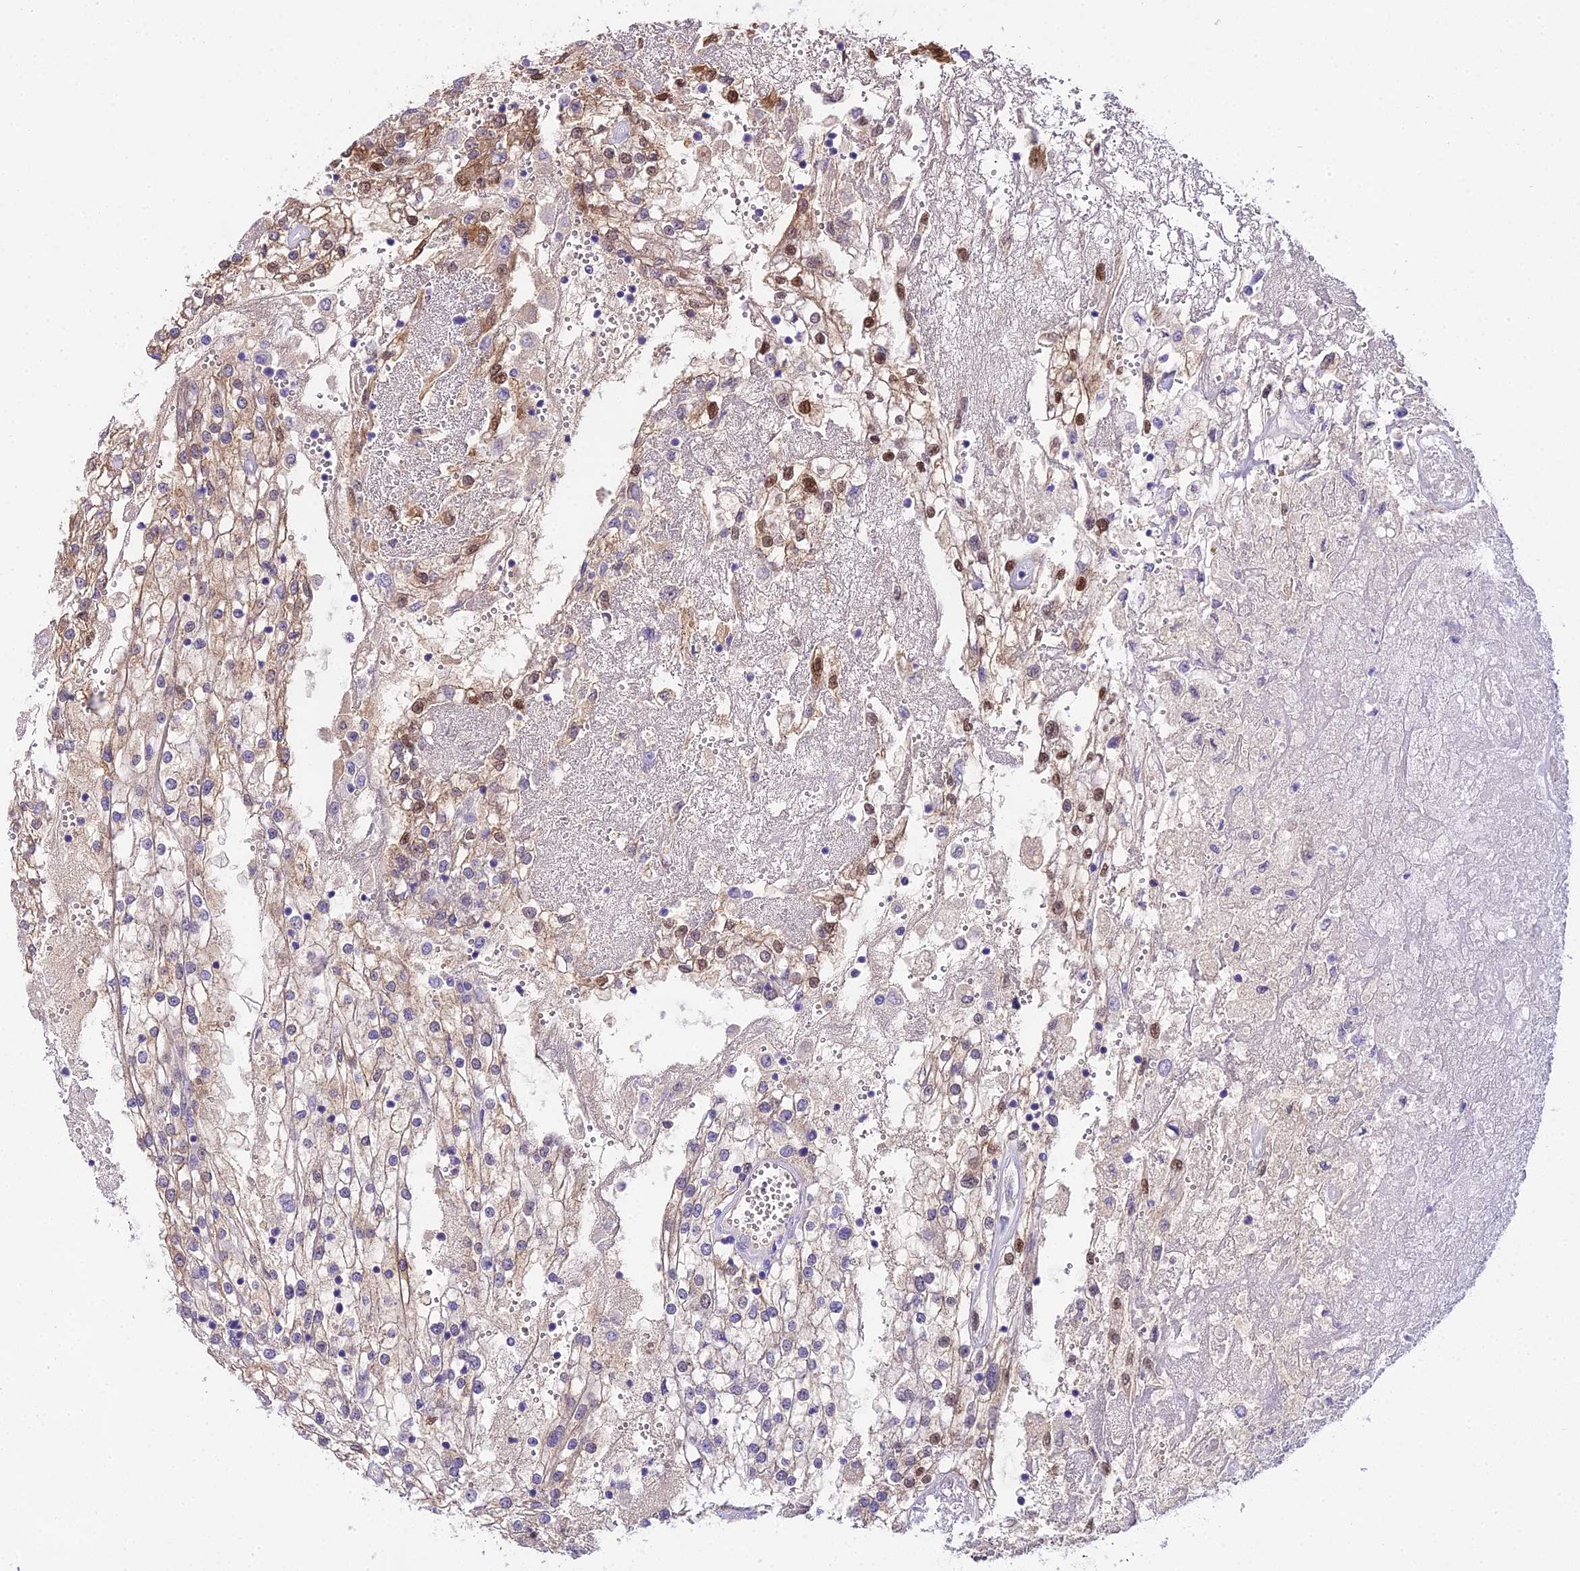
{"staining": {"intensity": "moderate", "quantity": "25%-75%", "location": "cytoplasmic/membranous,nuclear"}, "tissue": "renal cancer", "cell_type": "Tumor cells", "image_type": "cancer", "snomed": [{"axis": "morphology", "description": "Adenocarcinoma, NOS"}, {"axis": "topography", "description": "Kidney"}], "caption": "Immunohistochemical staining of renal cancer displays moderate cytoplasmic/membranous and nuclear protein expression in approximately 25%-75% of tumor cells. (Stains: DAB (3,3'-diaminobenzidine) in brown, nuclei in blue, Microscopy: brightfield microscopy at high magnification).", "gene": "MAT2A", "patient": {"sex": "female", "age": 52}}